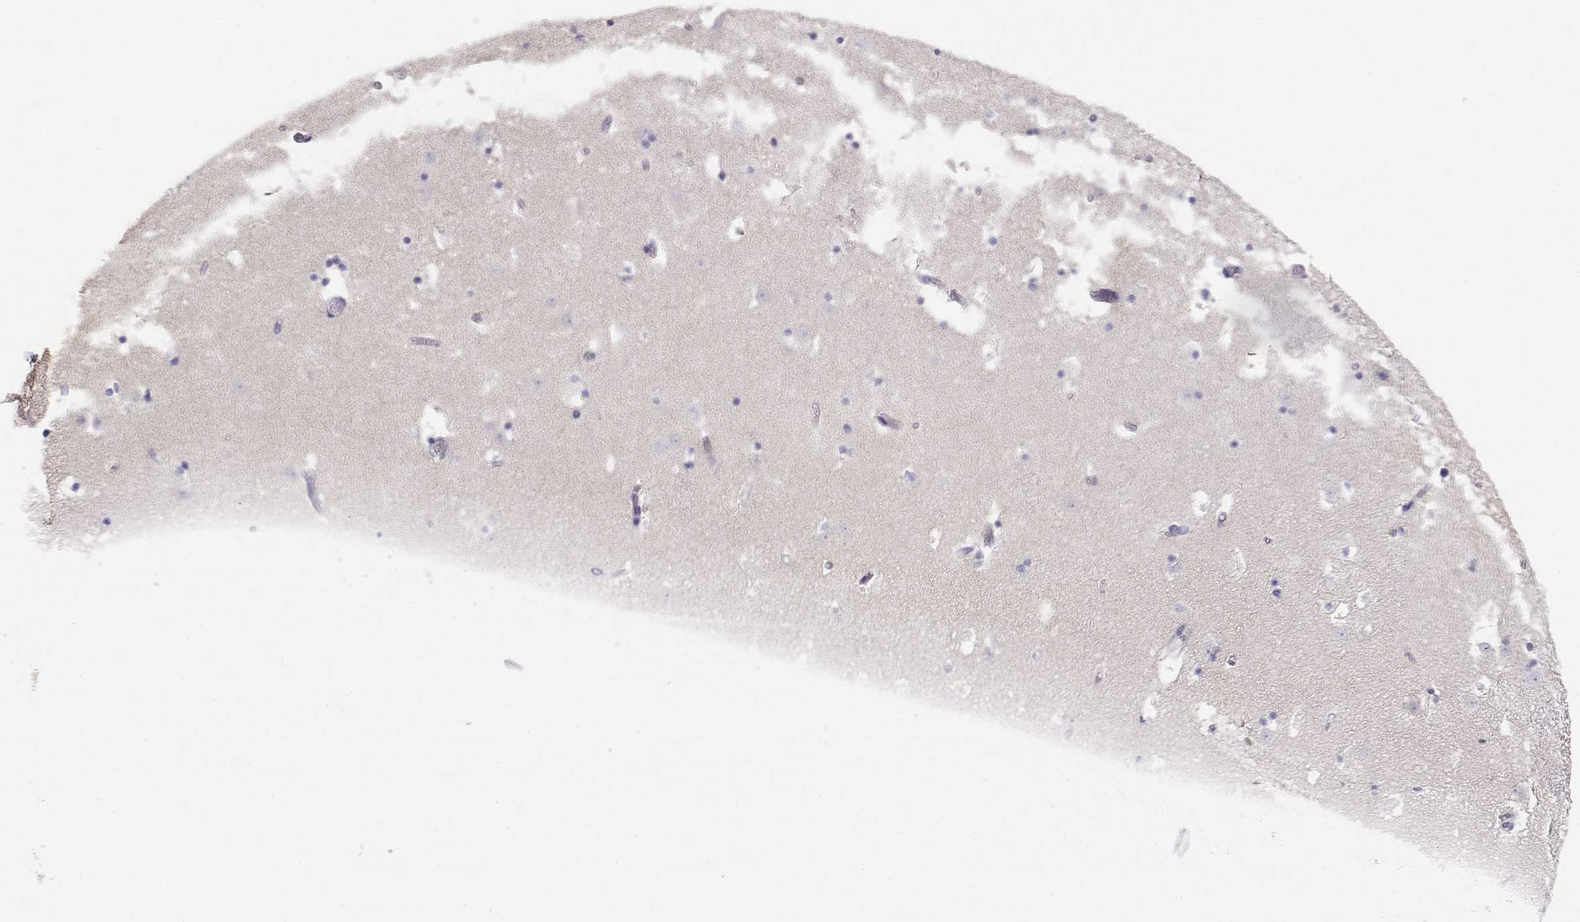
{"staining": {"intensity": "negative", "quantity": "none", "location": "none"}, "tissue": "caudate", "cell_type": "Glial cells", "image_type": "normal", "snomed": [{"axis": "morphology", "description": "Normal tissue, NOS"}, {"axis": "topography", "description": "Lateral ventricle wall"}], "caption": "Immunohistochemical staining of benign caudate displays no significant positivity in glial cells.", "gene": "GPR174", "patient": {"sex": "female", "age": 42}}